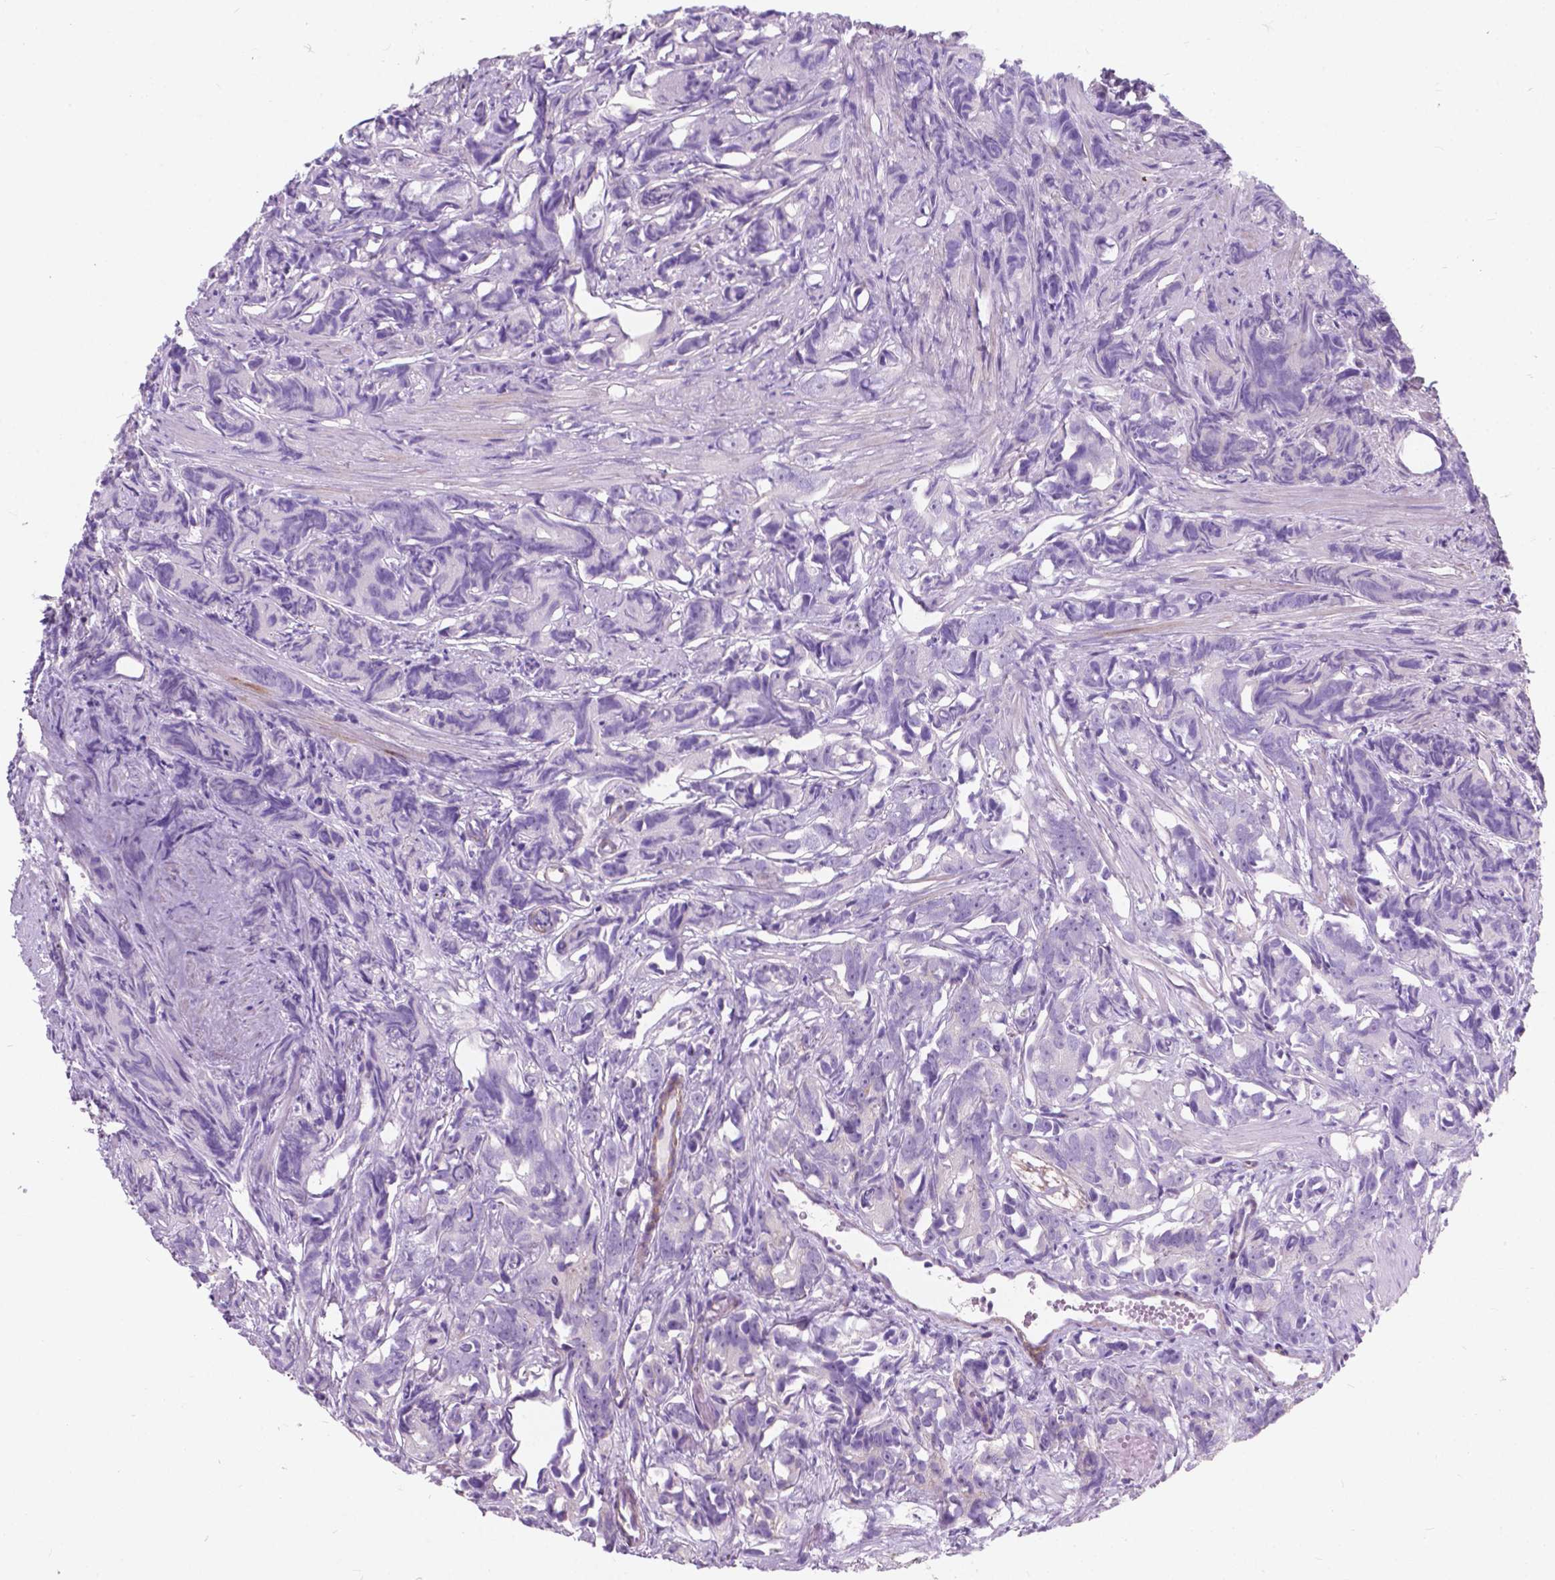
{"staining": {"intensity": "negative", "quantity": "none", "location": "none"}, "tissue": "prostate cancer", "cell_type": "Tumor cells", "image_type": "cancer", "snomed": [{"axis": "morphology", "description": "Adenocarcinoma, High grade"}, {"axis": "topography", "description": "Prostate"}], "caption": "IHC histopathology image of neoplastic tissue: human adenocarcinoma (high-grade) (prostate) stained with DAB exhibits no significant protein expression in tumor cells. (DAB (3,3'-diaminobenzidine) immunohistochemistry visualized using brightfield microscopy, high magnification).", "gene": "KIAA0040", "patient": {"sex": "male", "age": 90}}